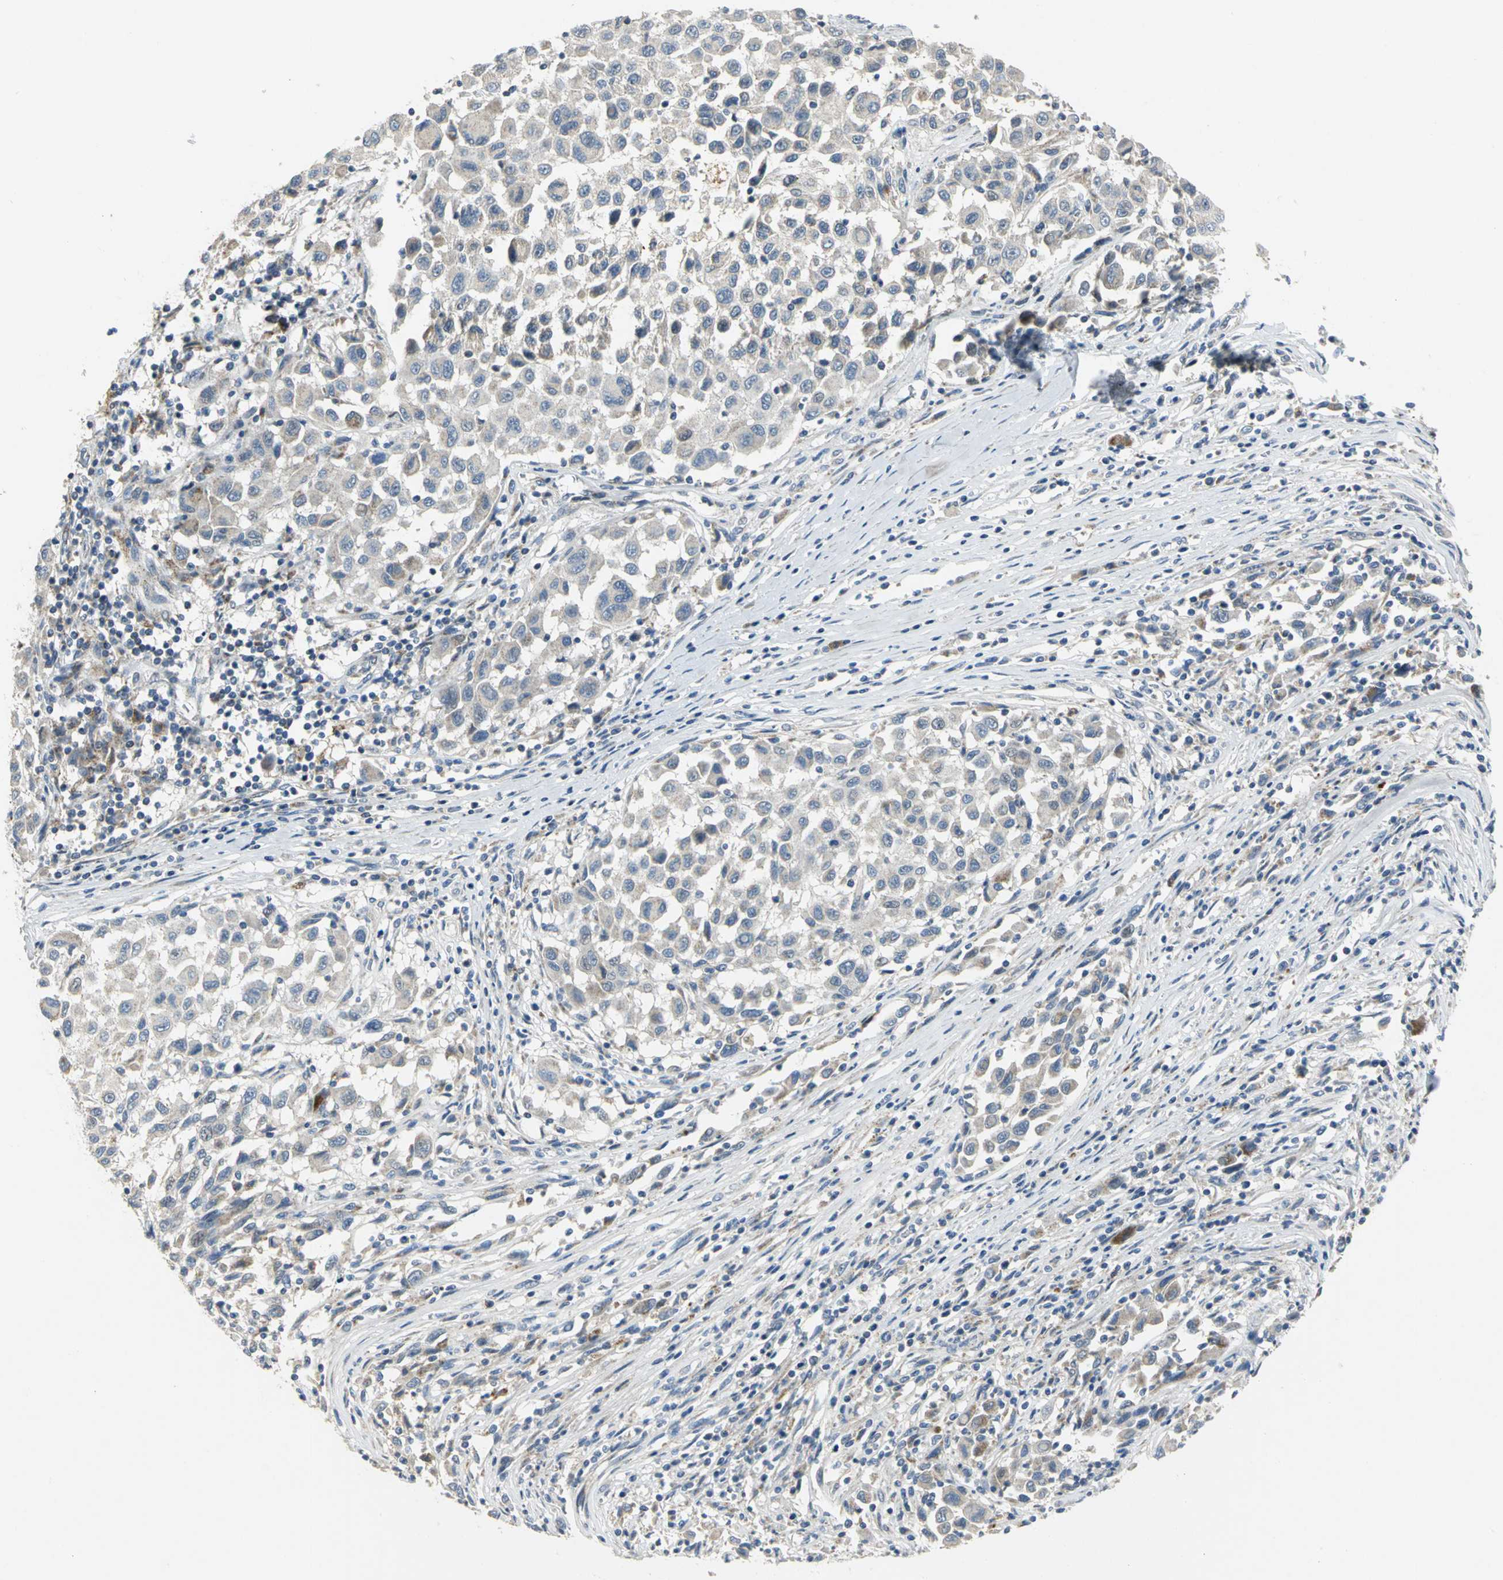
{"staining": {"intensity": "weak", "quantity": "25%-75%", "location": "cytoplasmic/membranous"}, "tissue": "melanoma", "cell_type": "Tumor cells", "image_type": "cancer", "snomed": [{"axis": "morphology", "description": "Malignant melanoma, Metastatic site"}, {"axis": "topography", "description": "Lymph node"}], "caption": "A brown stain labels weak cytoplasmic/membranous expression of a protein in human malignant melanoma (metastatic site) tumor cells.", "gene": "SPPL2B", "patient": {"sex": "male", "age": 61}}